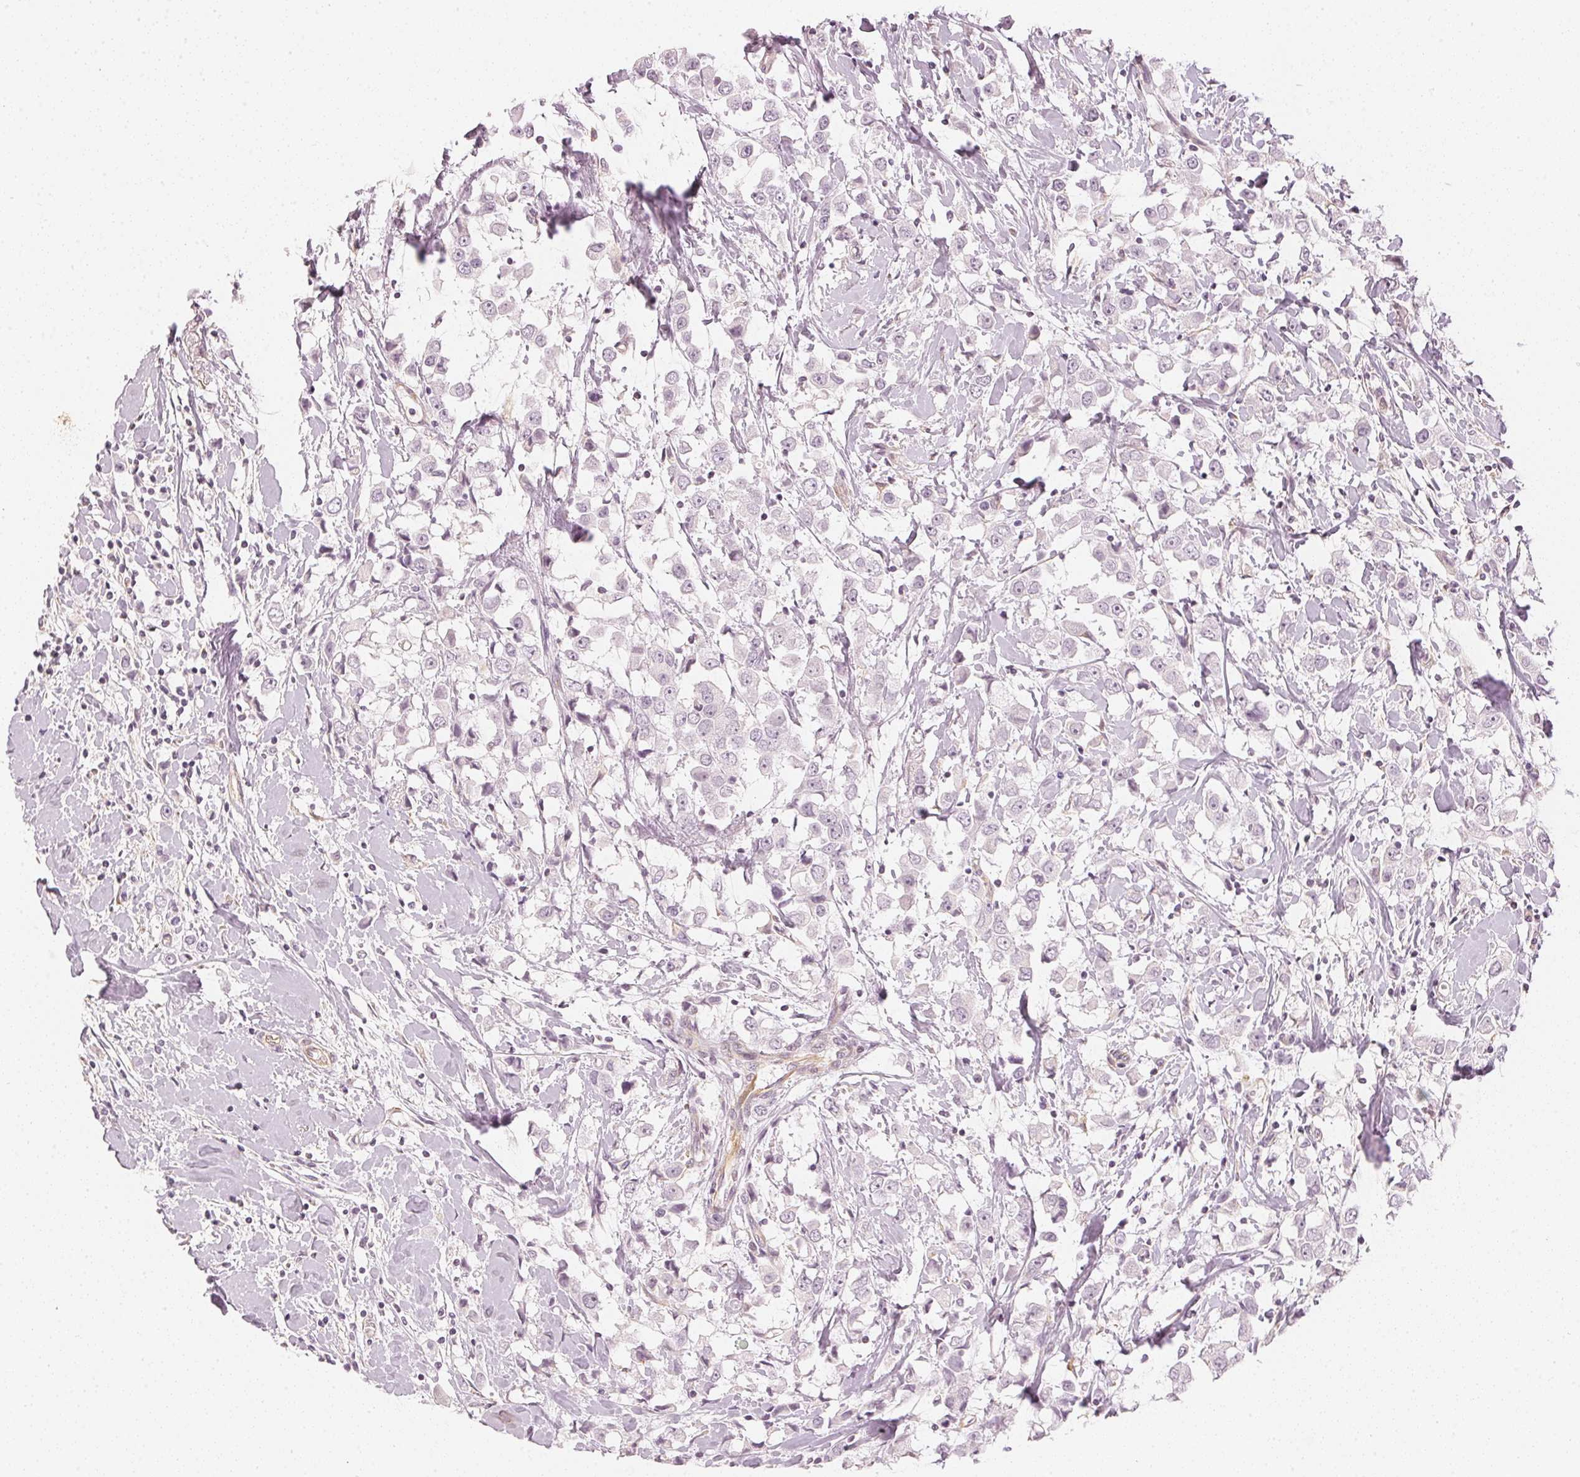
{"staining": {"intensity": "negative", "quantity": "none", "location": "none"}, "tissue": "breast cancer", "cell_type": "Tumor cells", "image_type": "cancer", "snomed": [{"axis": "morphology", "description": "Duct carcinoma"}, {"axis": "topography", "description": "Breast"}], "caption": "Tumor cells are negative for brown protein staining in infiltrating ductal carcinoma (breast).", "gene": "APLP1", "patient": {"sex": "female", "age": 61}}